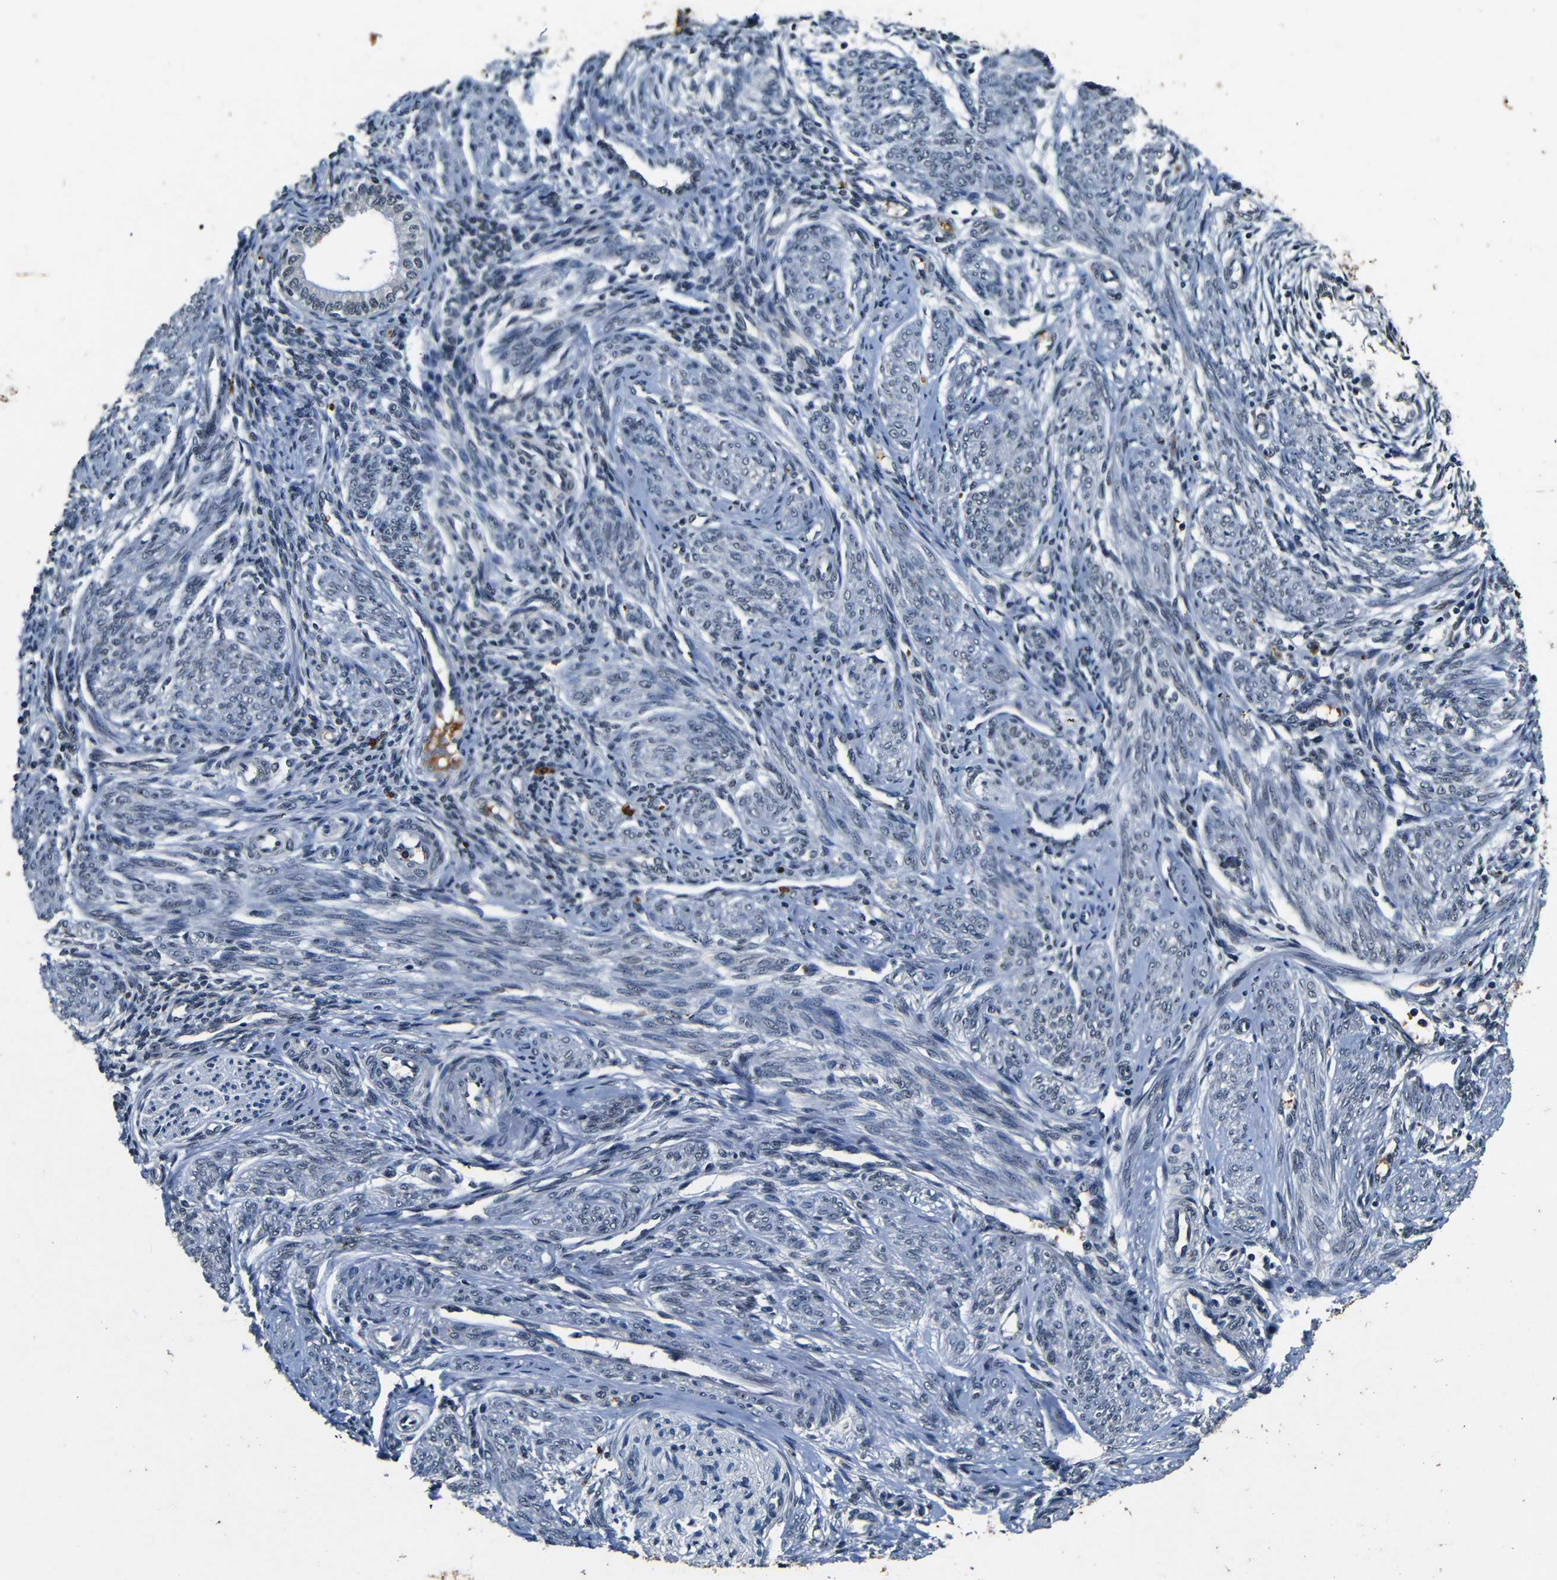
{"staining": {"intensity": "weak", "quantity": ">75%", "location": "nuclear"}, "tissue": "endometrial cancer", "cell_type": "Tumor cells", "image_type": "cancer", "snomed": [{"axis": "morphology", "description": "Adenocarcinoma, NOS"}, {"axis": "topography", "description": "Endometrium"}], "caption": "About >75% of tumor cells in human endometrial cancer reveal weak nuclear protein staining as visualized by brown immunohistochemical staining.", "gene": "FOXD4", "patient": {"sex": "female", "age": 32}}